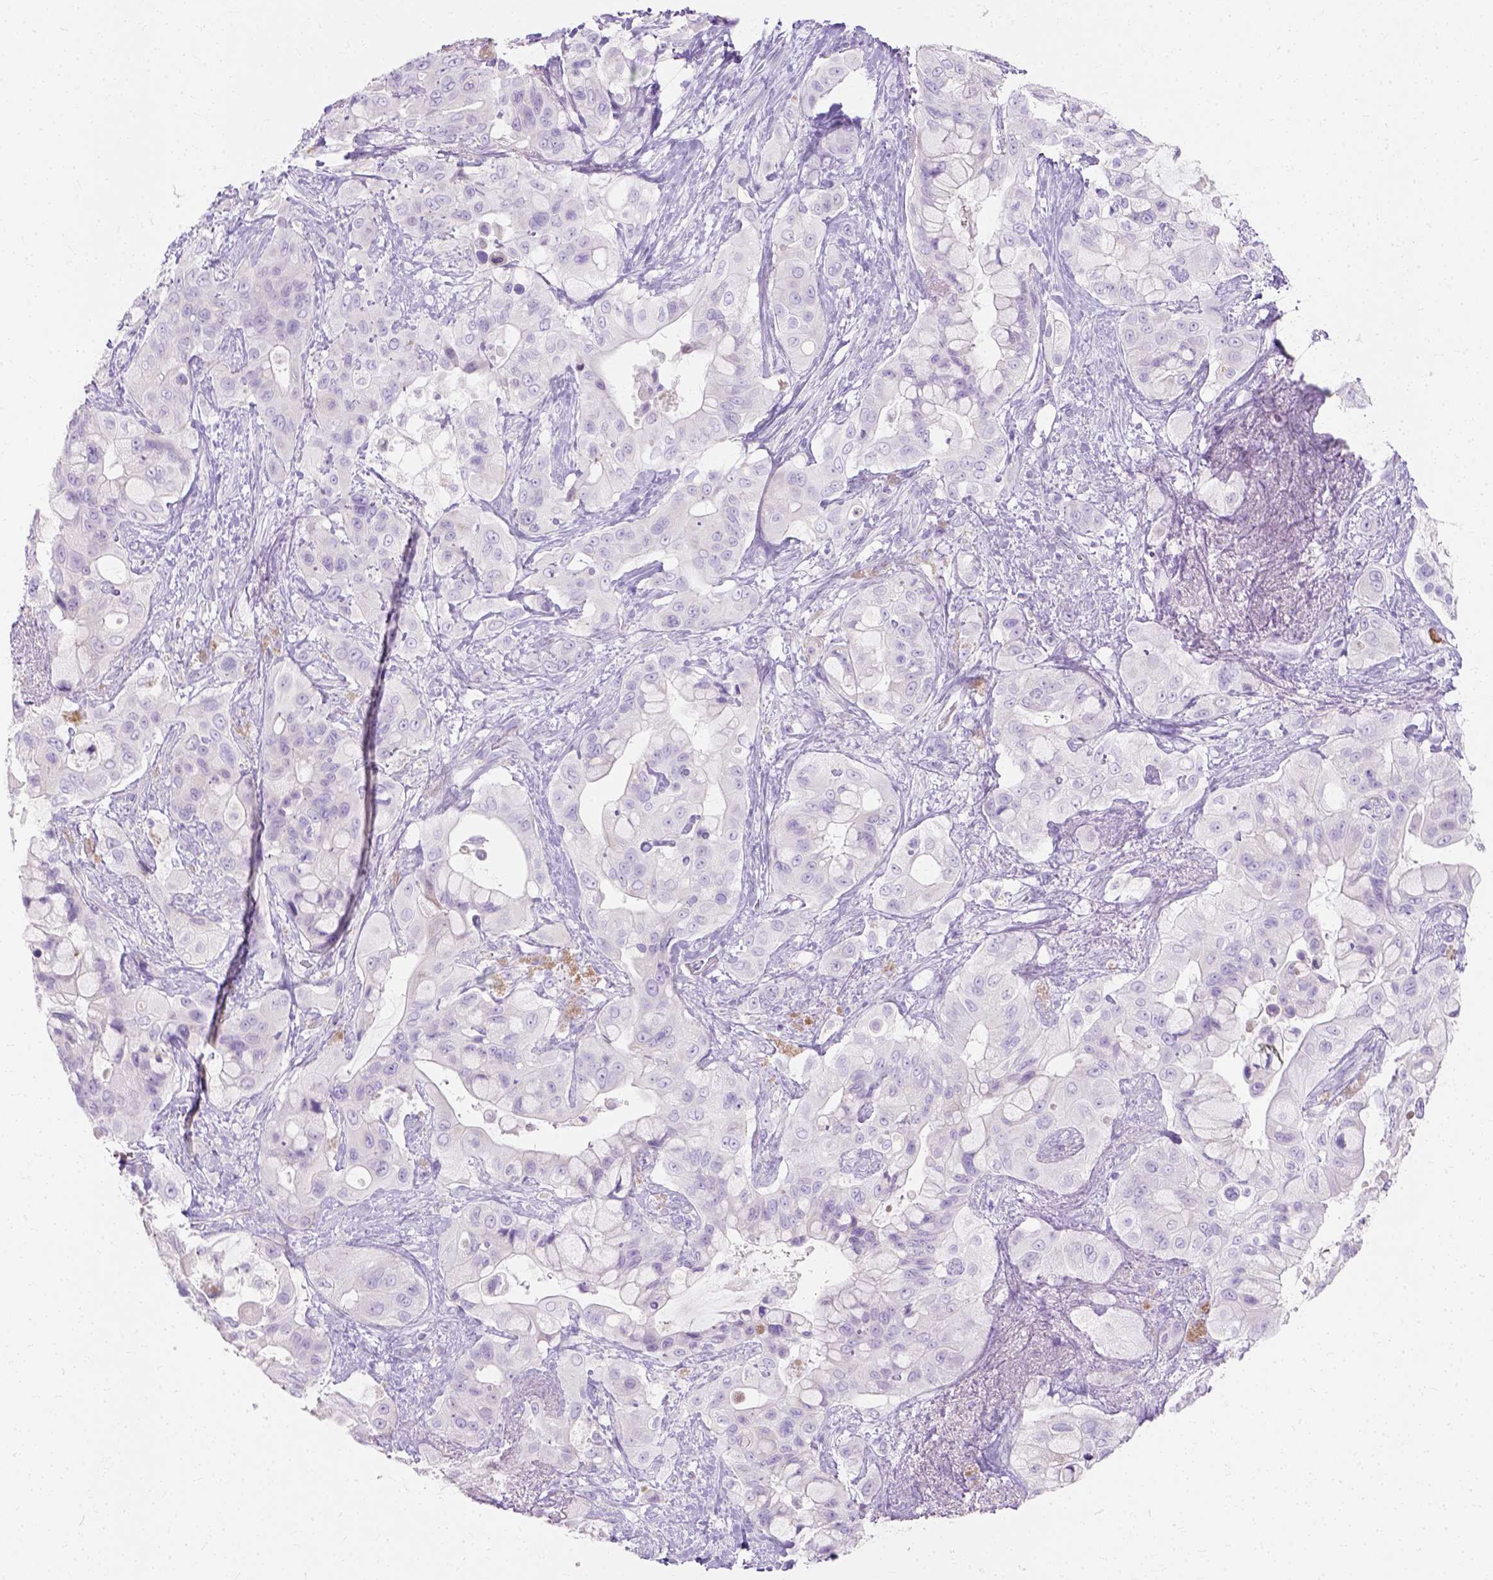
{"staining": {"intensity": "negative", "quantity": "none", "location": "none"}, "tissue": "pancreatic cancer", "cell_type": "Tumor cells", "image_type": "cancer", "snomed": [{"axis": "morphology", "description": "Adenocarcinoma, NOS"}, {"axis": "topography", "description": "Pancreas"}], "caption": "DAB immunohistochemical staining of human pancreatic adenocarcinoma demonstrates no significant positivity in tumor cells. Brightfield microscopy of immunohistochemistry stained with DAB (brown) and hematoxylin (blue), captured at high magnification.", "gene": "MYH15", "patient": {"sex": "male", "age": 71}}